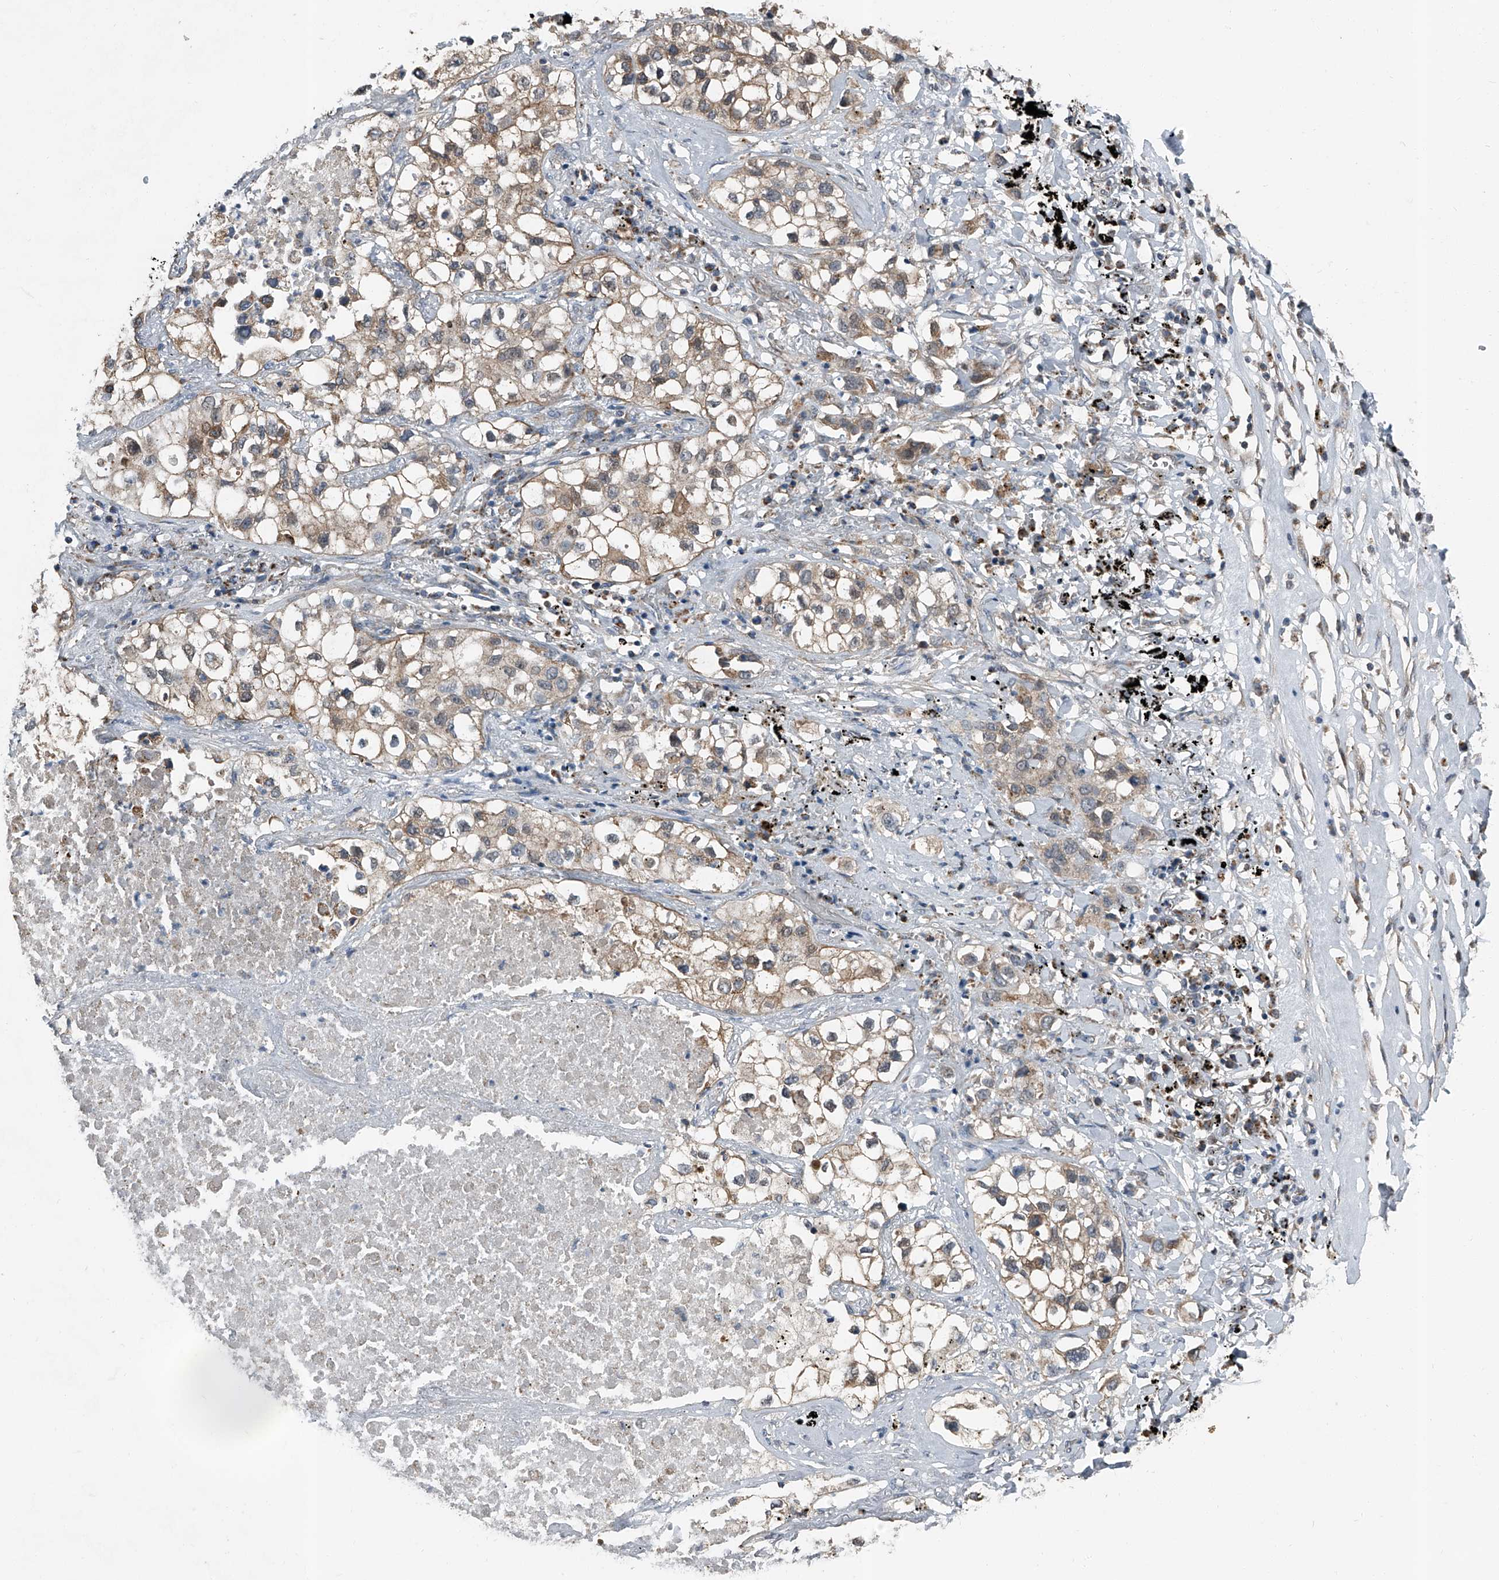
{"staining": {"intensity": "weak", "quantity": ">75%", "location": "cytoplasmic/membranous"}, "tissue": "lung cancer", "cell_type": "Tumor cells", "image_type": "cancer", "snomed": [{"axis": "morphology", "description": "Adenocarcinoma, NOS"}, {"axis": "topography", "description": "Lung"}], "caption": "The image reveals staining of lung adenocarcinoma, revealing weak cytoplasmic/membranous protein positivity (brown color) within tumor cells. (brown staining indicates protein expression, while blue staining denotes nuclei).", "gene": "CHRNA7", "patient": {"sex": "male", "age": 63}}